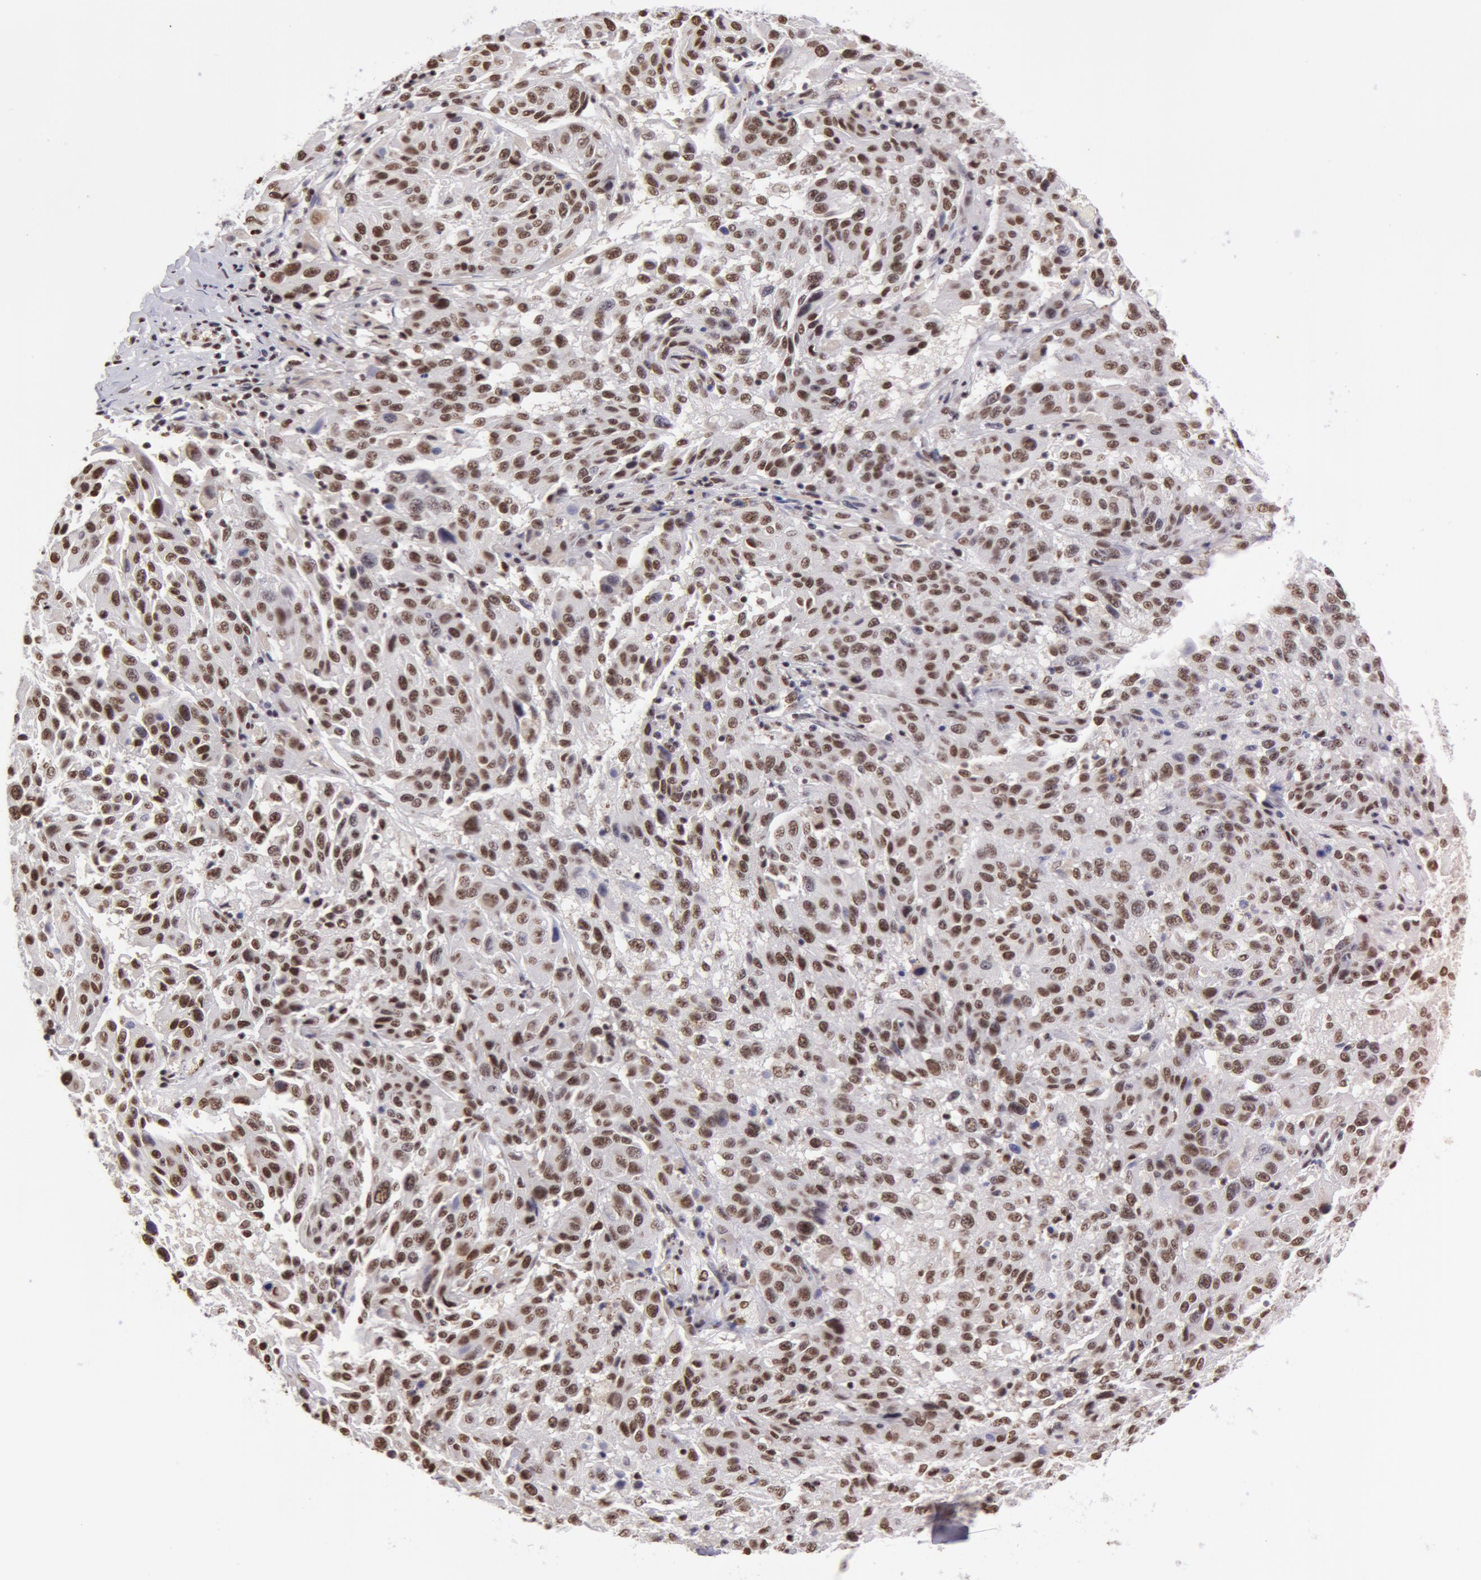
{"staining": {"intensity": "weak", "quantity": ">75%", "location": "cytoplasmic/membranous,nuclear"}, "tissue": "melanoma", "cell_type": "Tumor cells", "image_type": "cancer", "snomed": [{"axis": "morphology", "description": "Malignant melanoma, NOS"}, {"axis": "topography", "description": "Skin"}], "caption": "Immunohistochemistry (IHC) staining of melanoma, which demonstrates low levels of weak cytoplasmic/membranous and nuclear staining in about >75% of tumor cells indicating weak cytoplasmic/membranous and nuclear protein positivity. The staining was performed using DAB (3,3'-diaminobenzidine) (brown) for protein detection and nuclei were counterstained in hematoxylin (blue).", "gene": "VRTN", "patient": {"sex": "female", "age": 77}}